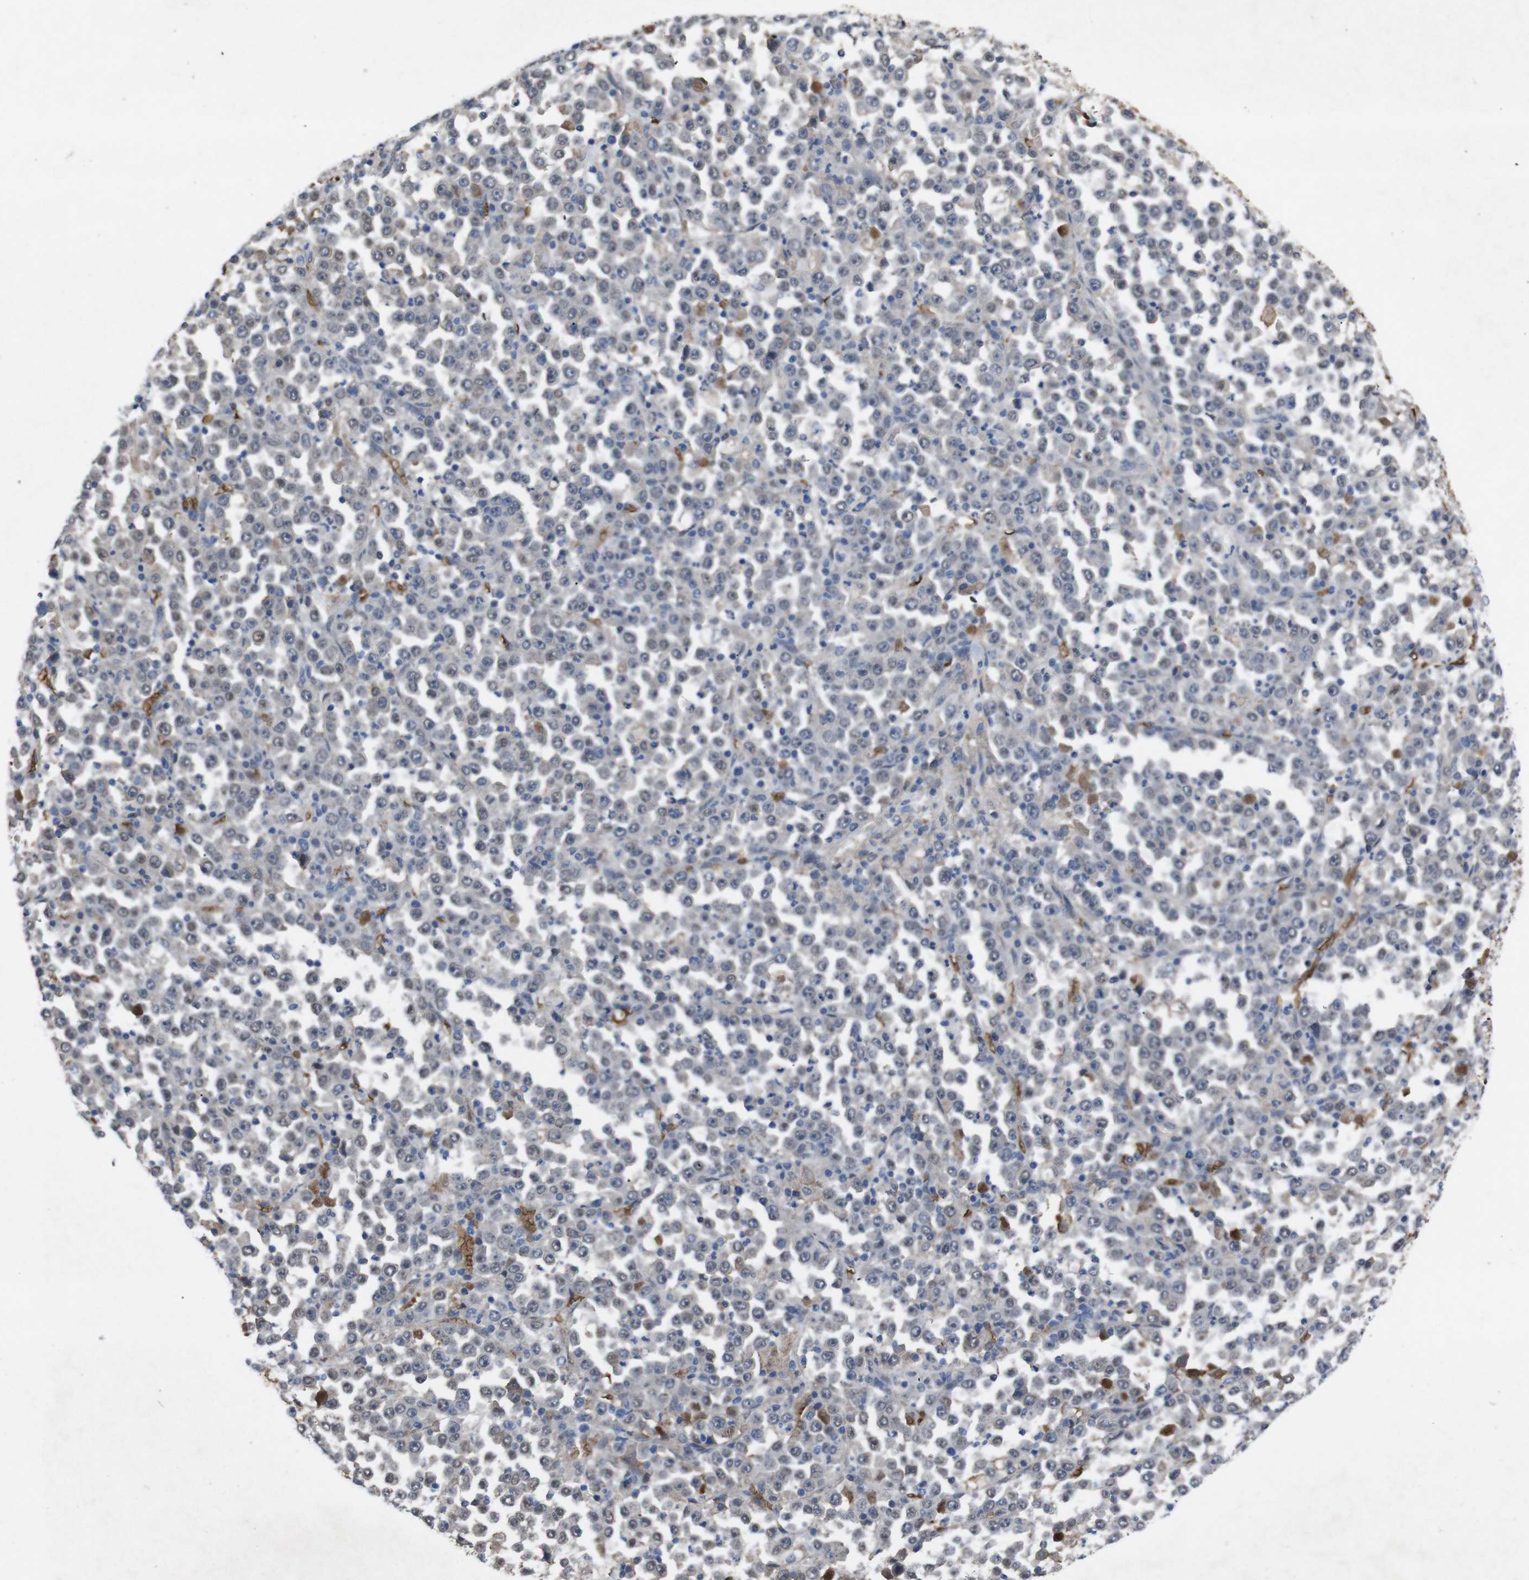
{"staining": {"intensity": "negative", "quantity": "none", "location": "none"}, "tissue": "stomach cancer", "cell_type": "Tumor cells", "image_type": "cancer", "snomed": [{"axis": "morphology", "description": "Normal tissue, NOS"}, {"axis": "morphology", "description": "Adenocarcinoma, NOS"}, {"axis": "topography", "description": "Stomach, upper"}, {"axis": "topography", "description": "Stomach"}], "caption": "The image reveals no staining of tumor cells in adenocarcinoma (stomach).", "gene": "SPTB", "patient": {"sex": "male", "age": 59}}